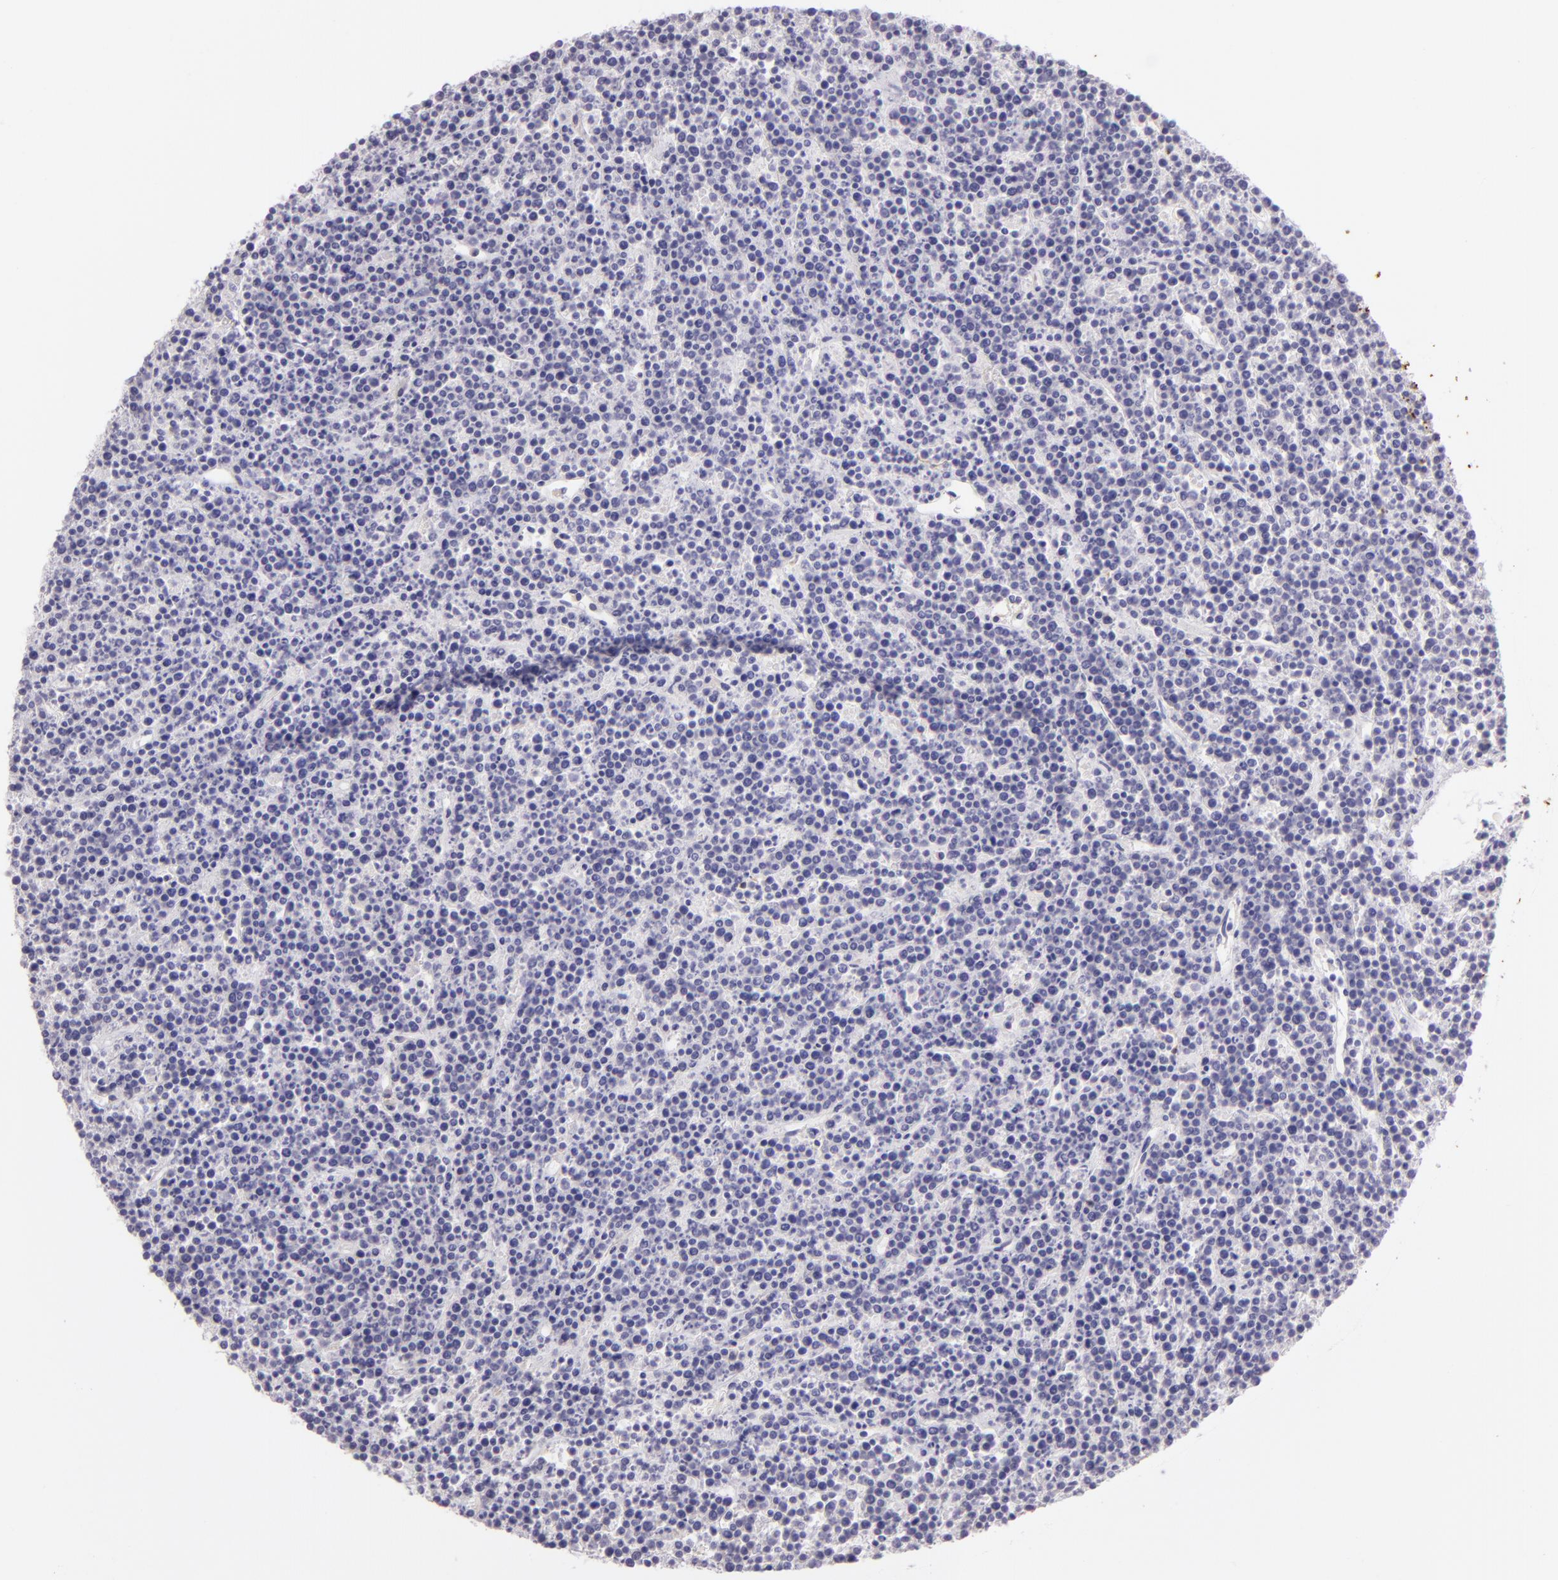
{"staining": {"intensity": "negative", "quantity": "none", "location": "none"}, "tissue": "lymphoma", "cell_type": "Tumor cells", "image_type": "cancer", "snomed": [{"axis": "morphology", "description": "Malignant lymphoma, non-Hodgkin's type, High grade"}, {"axis": "topography", "description": "Ovary"}], "caption": "Immunohistochemistry image of neoplastic tissue: human lymphoma stained with DAB exhibits no significant protein positivity in tumor cells.", "gene": "ZC3H7B", "patient": {"sex": "female", "age": 56}}